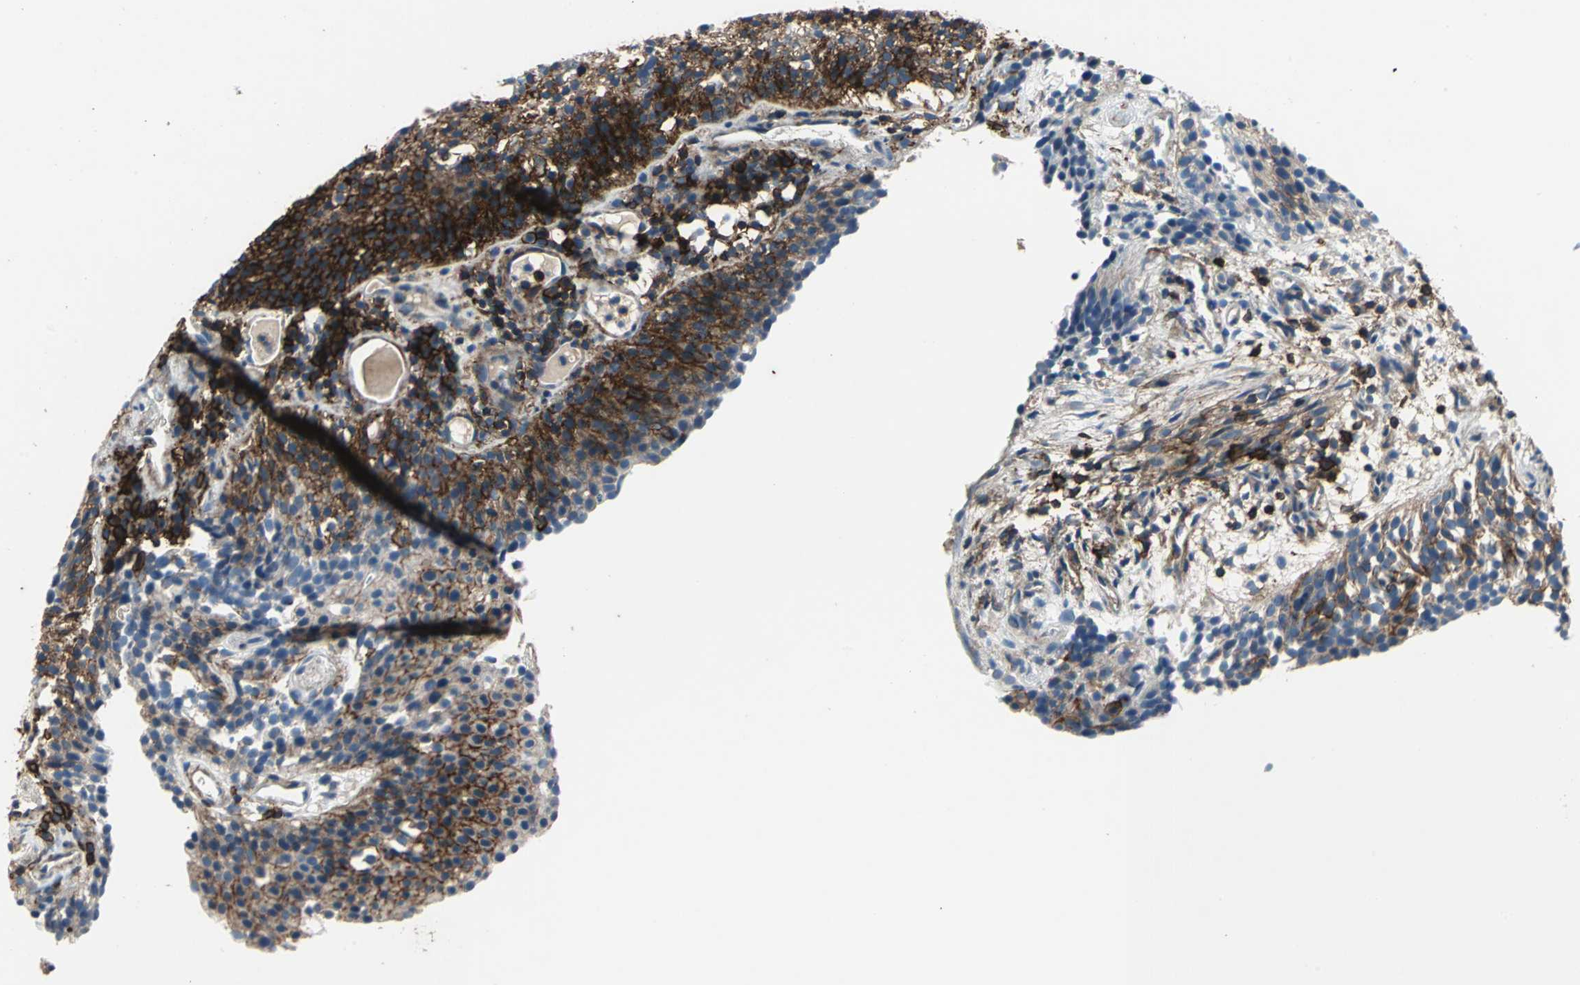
{"staining": {"intensity": "strong", "quantity": ">75%", "location": "cytoplasmic/membranous"}, "tissue": "urothelial cancer", "cell_type": "Tumor cells", "image_type": "cancer", "snomed": [{"axis": "morphology", "description": "Urothelial carcinoma, Low grade"}, {"axis": "topography", "description": "Urinary bladder"}], "caption": "Tumor cells exhibit strong cytoplasmic/membranous staining in about >75% of cells in urothelial cancer.", "gene": "CD44", "patient": {"sex": "male", "age": 85}}